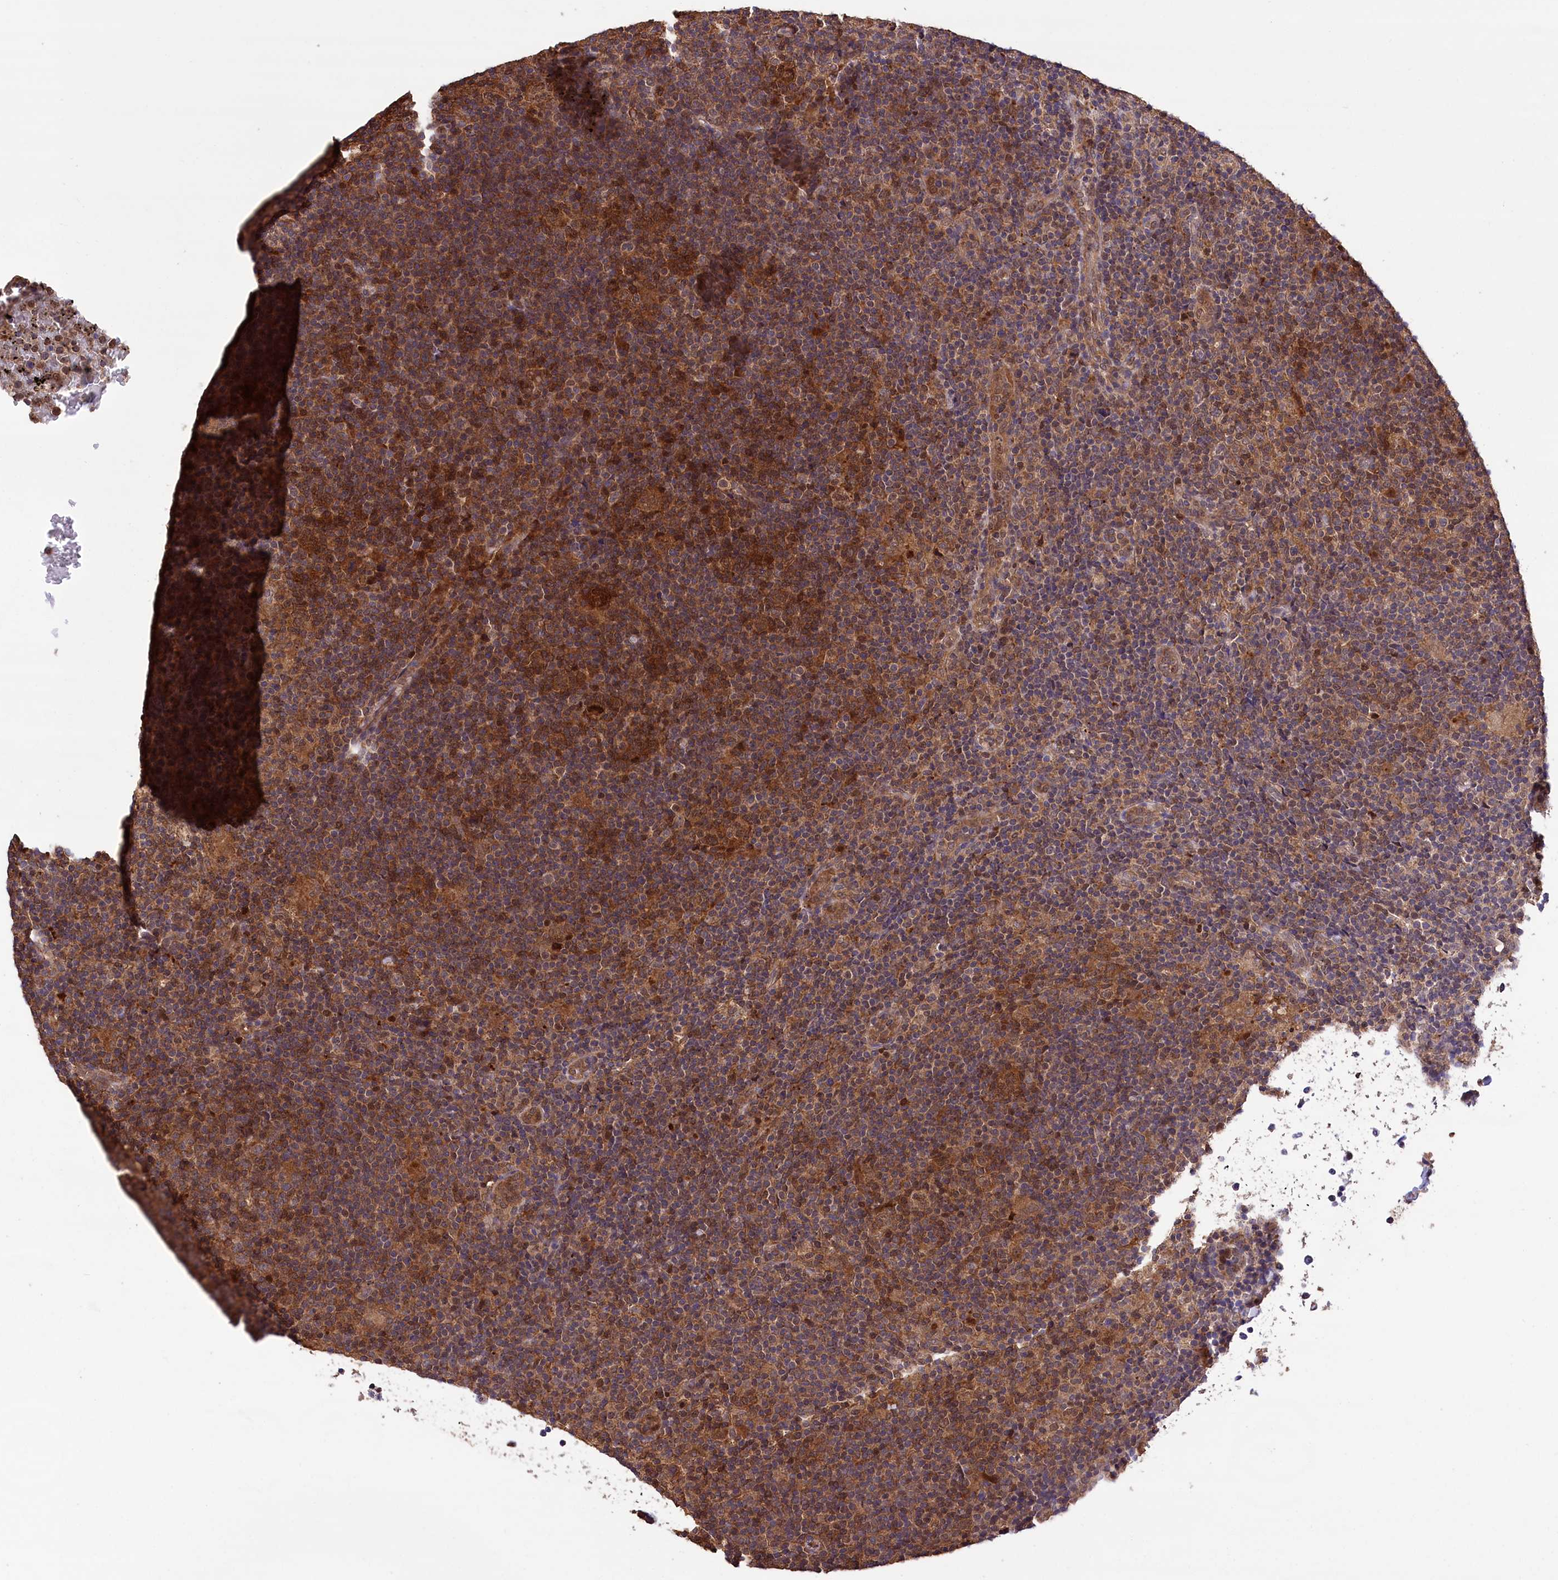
{"staining": {"intensity": "weak", "quantity": ">75%", "location": "cytoplasmic/membranous"}, "tissue": "lymphoma", "cell_type": "Tumor cells", "image_type": "cancer", "snomed": [{"axis": "morphology", "description": "Hodgkin's disease, NOS"}, {"axis": "topography", "description": "Lymph node"}], "caption": "Protein staining of Hodgkin's disease tissue reveals weak cytoplasmic/membranous expression in approximately >75% of tumor cells.", "gene": "DPP3", "patient": {"sex": "female", "age": 57}}